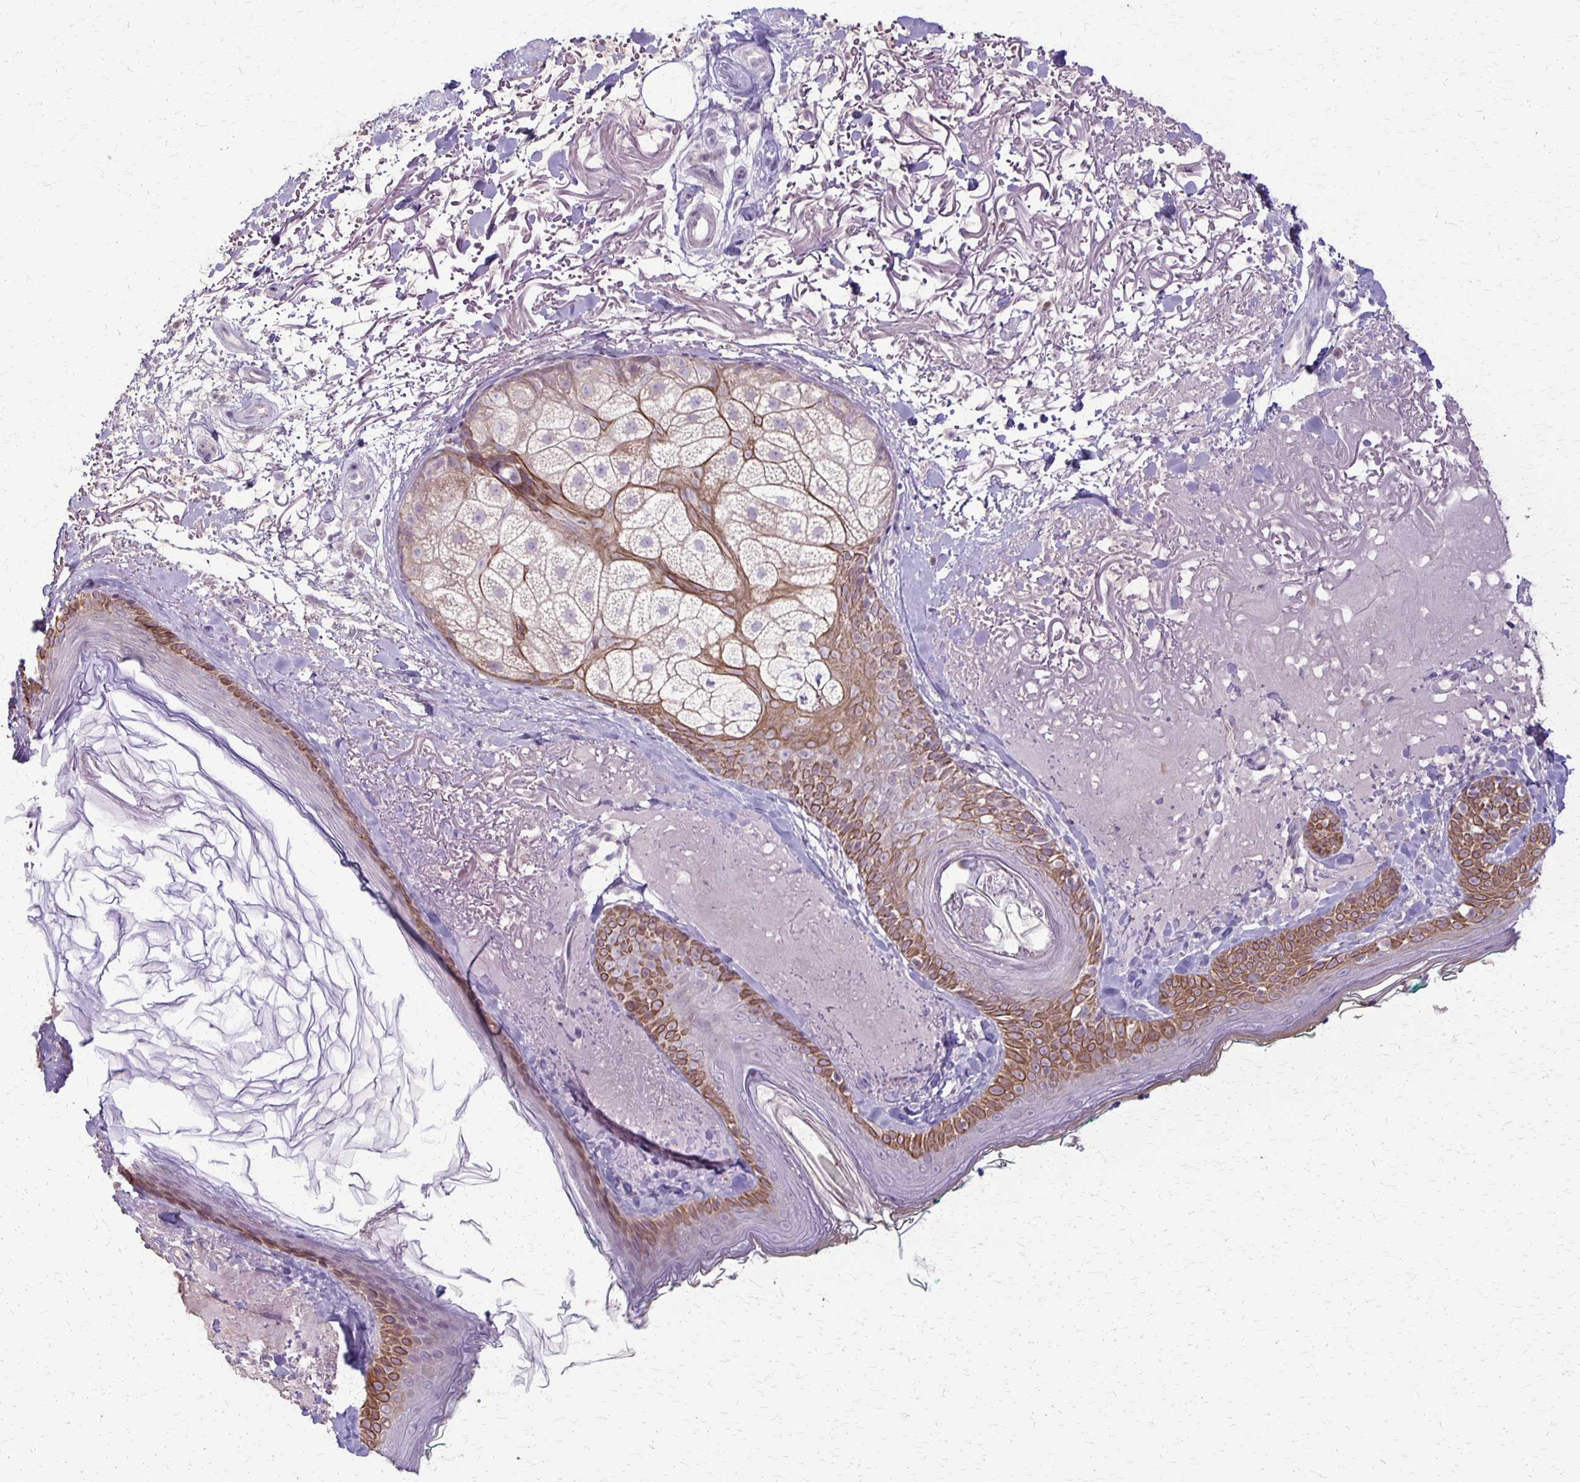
{"staining": {"intensity": "negative", "quantity": "none", "location": "none"}, "tissue": "skin", "cell_type": "Fibroblasts", "image_type": "normal", "snomed": [{"axis": "morphology", "description": "Normal tissue, NOS"}, {"axis": "topography", "description": "Skin"}], "caption": "Fibroblasts are negative for protein expression in normal human skin. The staining is performed using DAB (3,3'-diaminobenzidine) brown chromogen with nuclei counter-stained in using hematoxylin.", "gene": "SLC35E2B", "patient": {"sex": "male", "age": 73}}